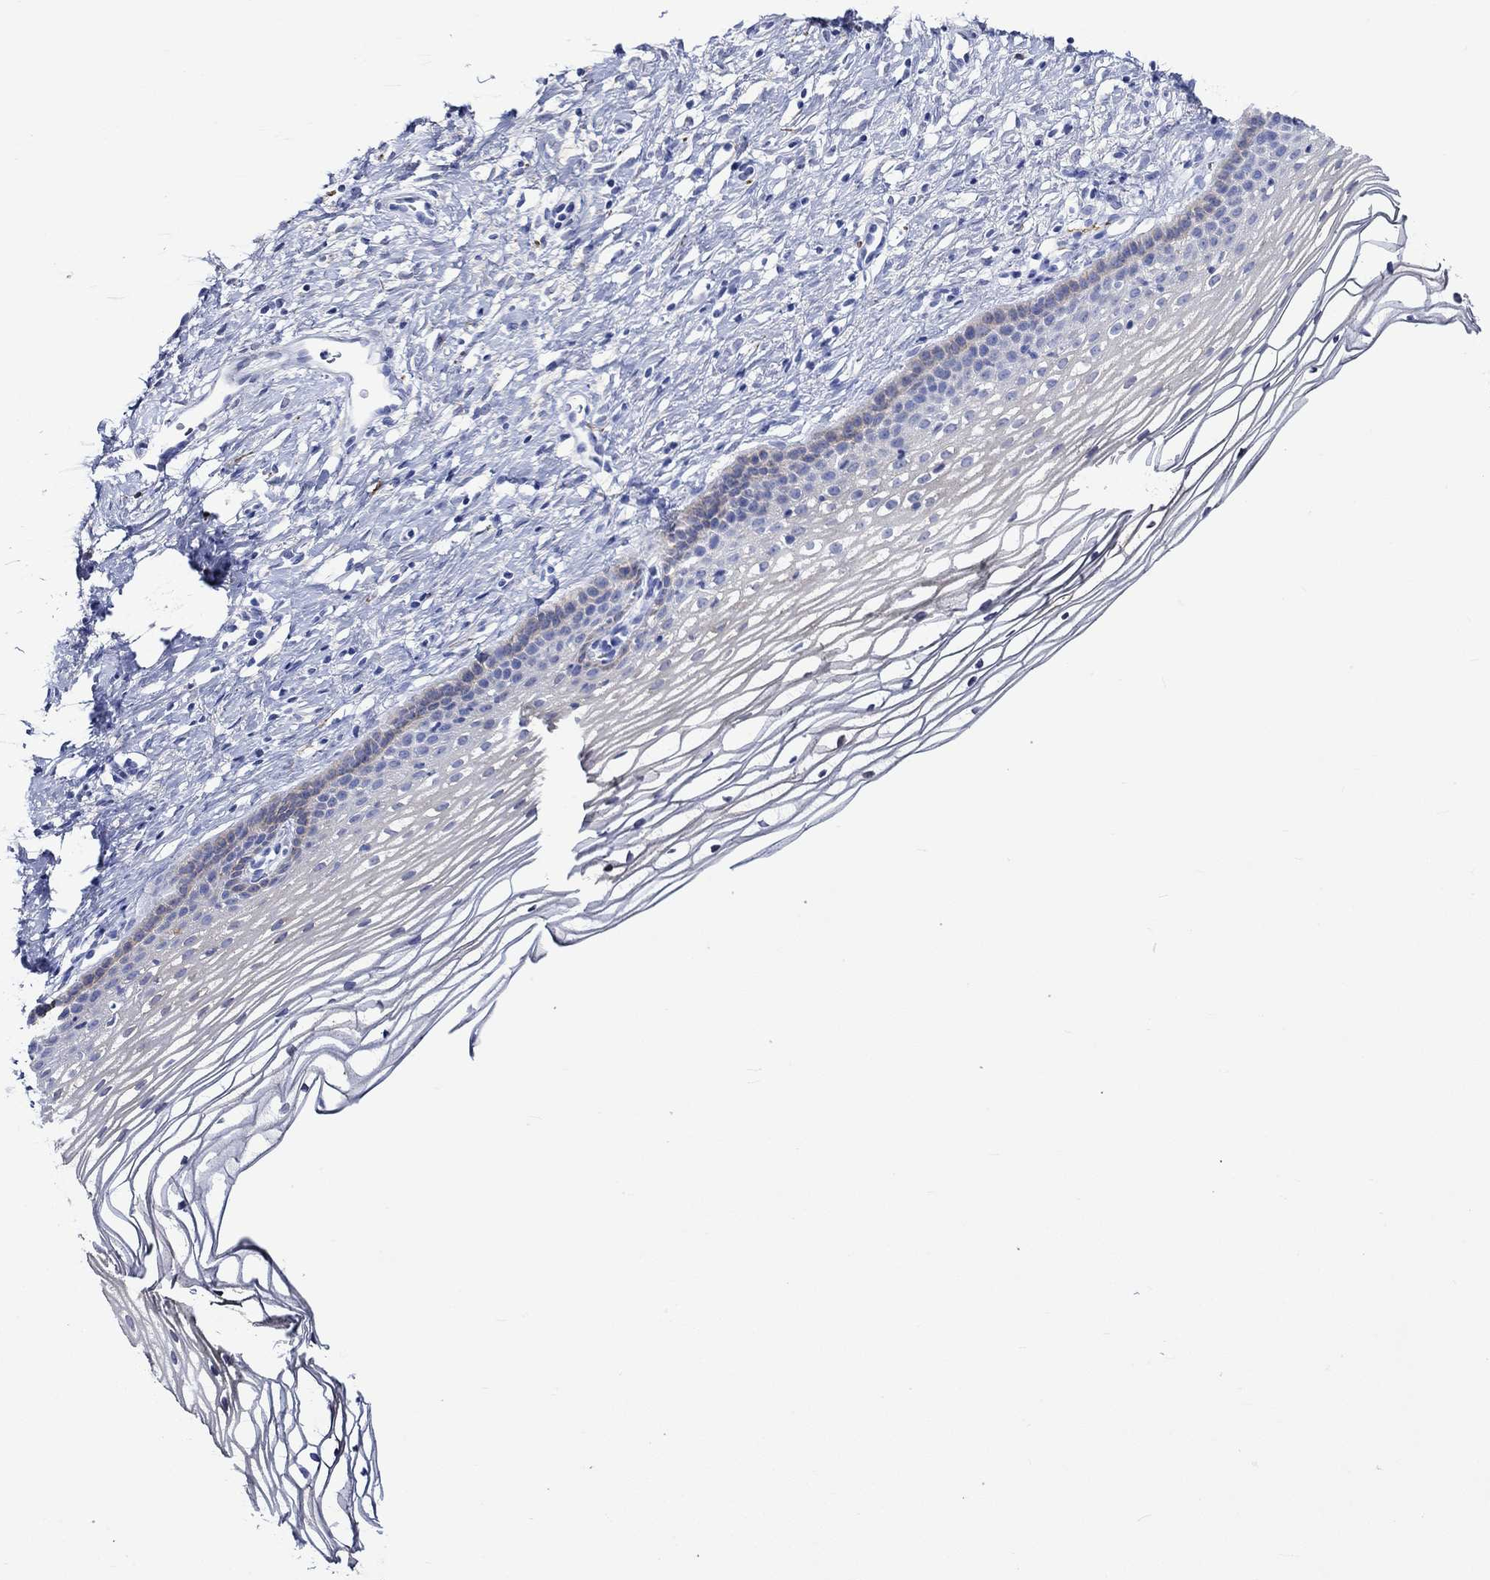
{"staining": {"intensity": "negative", "quantity": "none", "location": "none"}, "tissue": "cervix", "cell_type": "Squamous epithelial cells", "image_type": "normal", "snomed": [{"axis": "morphology", "description": "Normal tissue, NOS"}, {"axis": "topography", "description": "Cervix"}], "caption": "A high-resolution histopathology image shows IHC staining of unremarkable cervix, which displays no significant positivity in squamous epithelial cells.", "gene": "CRYAB", "patient": {"sex": "female", "age": 39}}